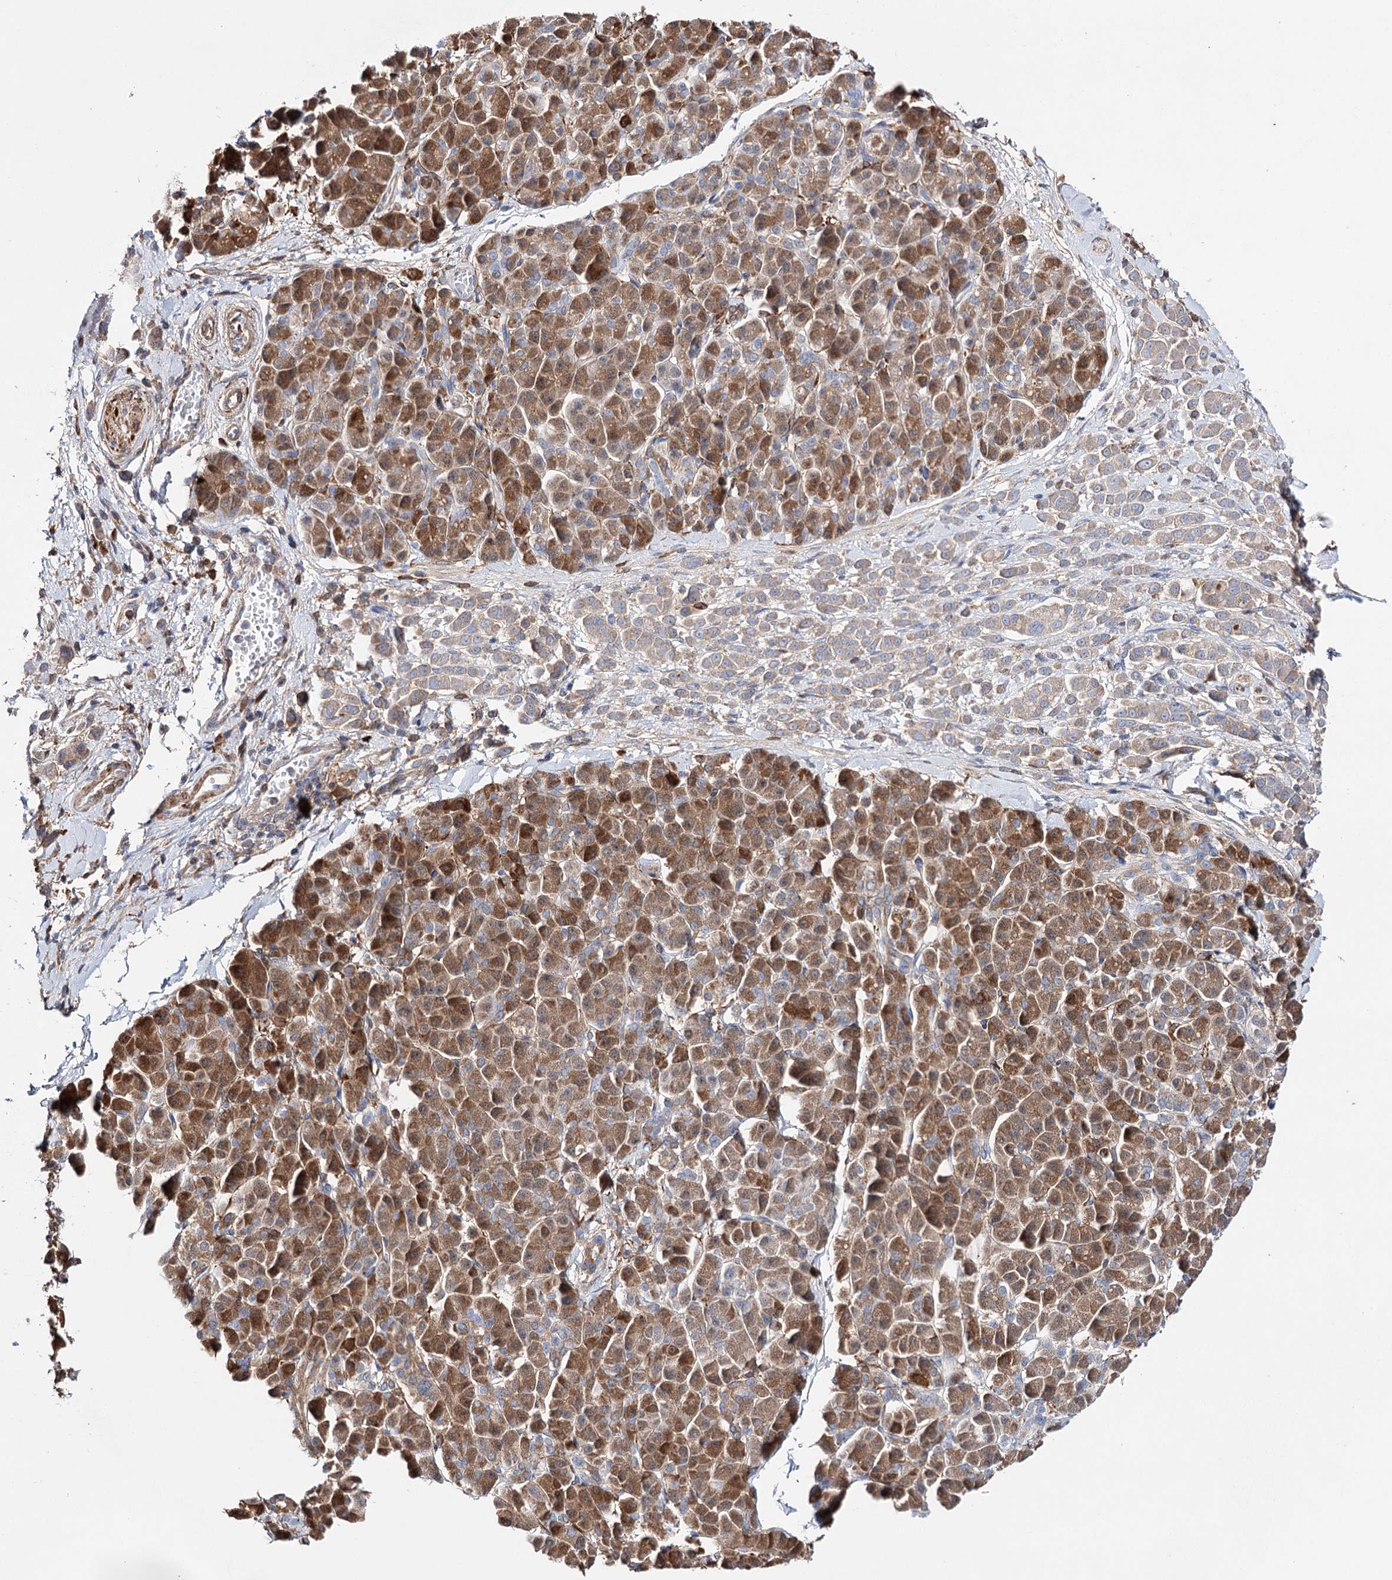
{"staining": {"intensity": "weak", "quantity": ">75%", "location": "cytoplasmic/membranous"}, "tissue": "pancreatic cancer", "cell_type": "Tumor cells", "image_type": "cancer", "snomed": [{"axis": "morphology", "description": "Normal tissue, NOS"}, {"axis": "morphology", "description": "Adenocarcinoma, NOS"}, {"axis": "topography", "description": "Pancreas"}], "caption": "Pancreatic cancer stained with a protein marker shows weak staining in tumor cells.", "gene": "CFAP46", "patient": {"sex": "female", "age": 64}}